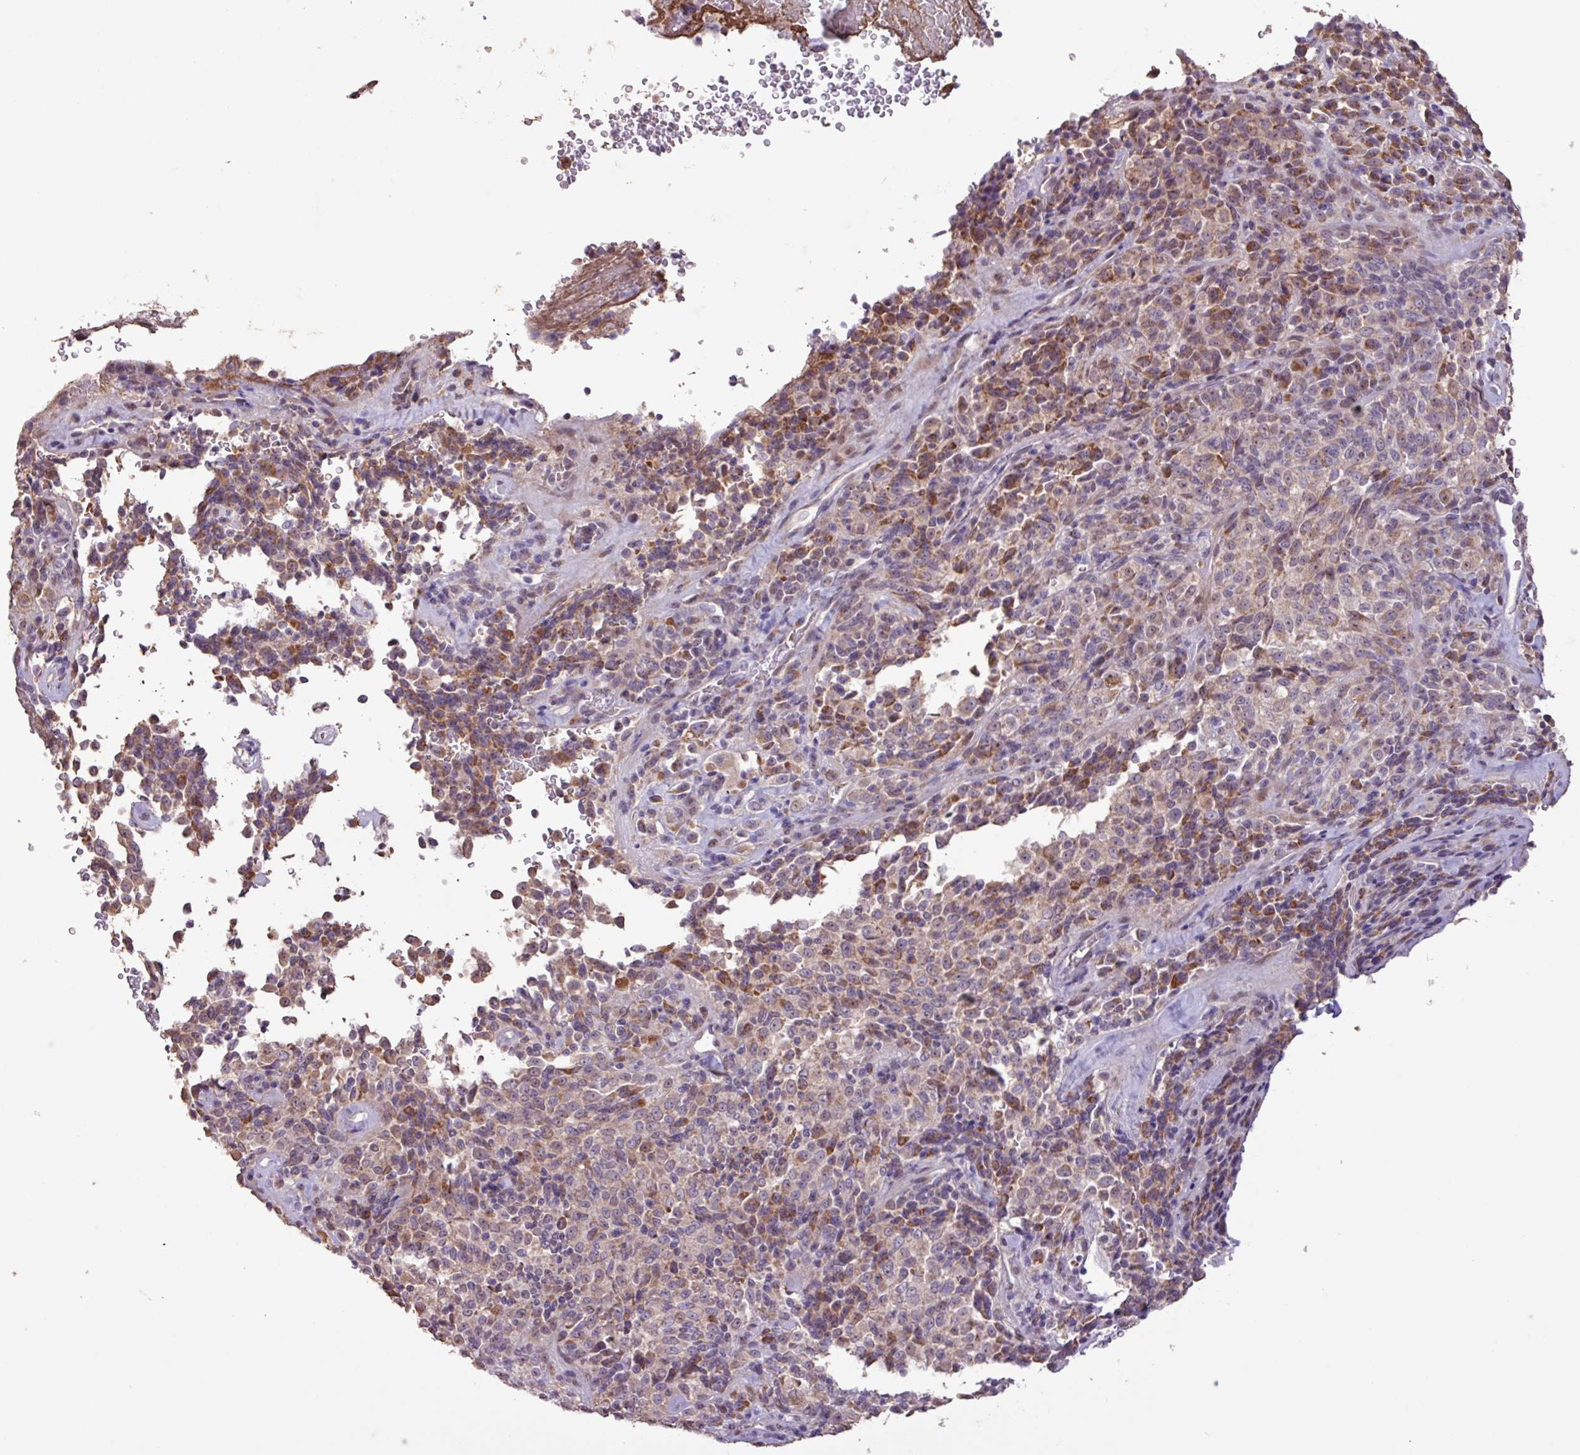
{"staining": {"intensity": "weak", "quantity": "<25%", "location": "cytoplasmic/membranous"}, "tissue": "melanoma", "cell_type": "Tumor cells", "image_type": "cancer", "snomed": [{"axis": "morphology", "description": "Malignant melanoma, Metastatic site"}, {"axis": "topography", "description": "Brain"}], "caption": "A histopathology image of human melanoma is negative for staining in tumor cells.", "gene": "L3MBTL3", "patient": {"sex": "female", "age": 56}}